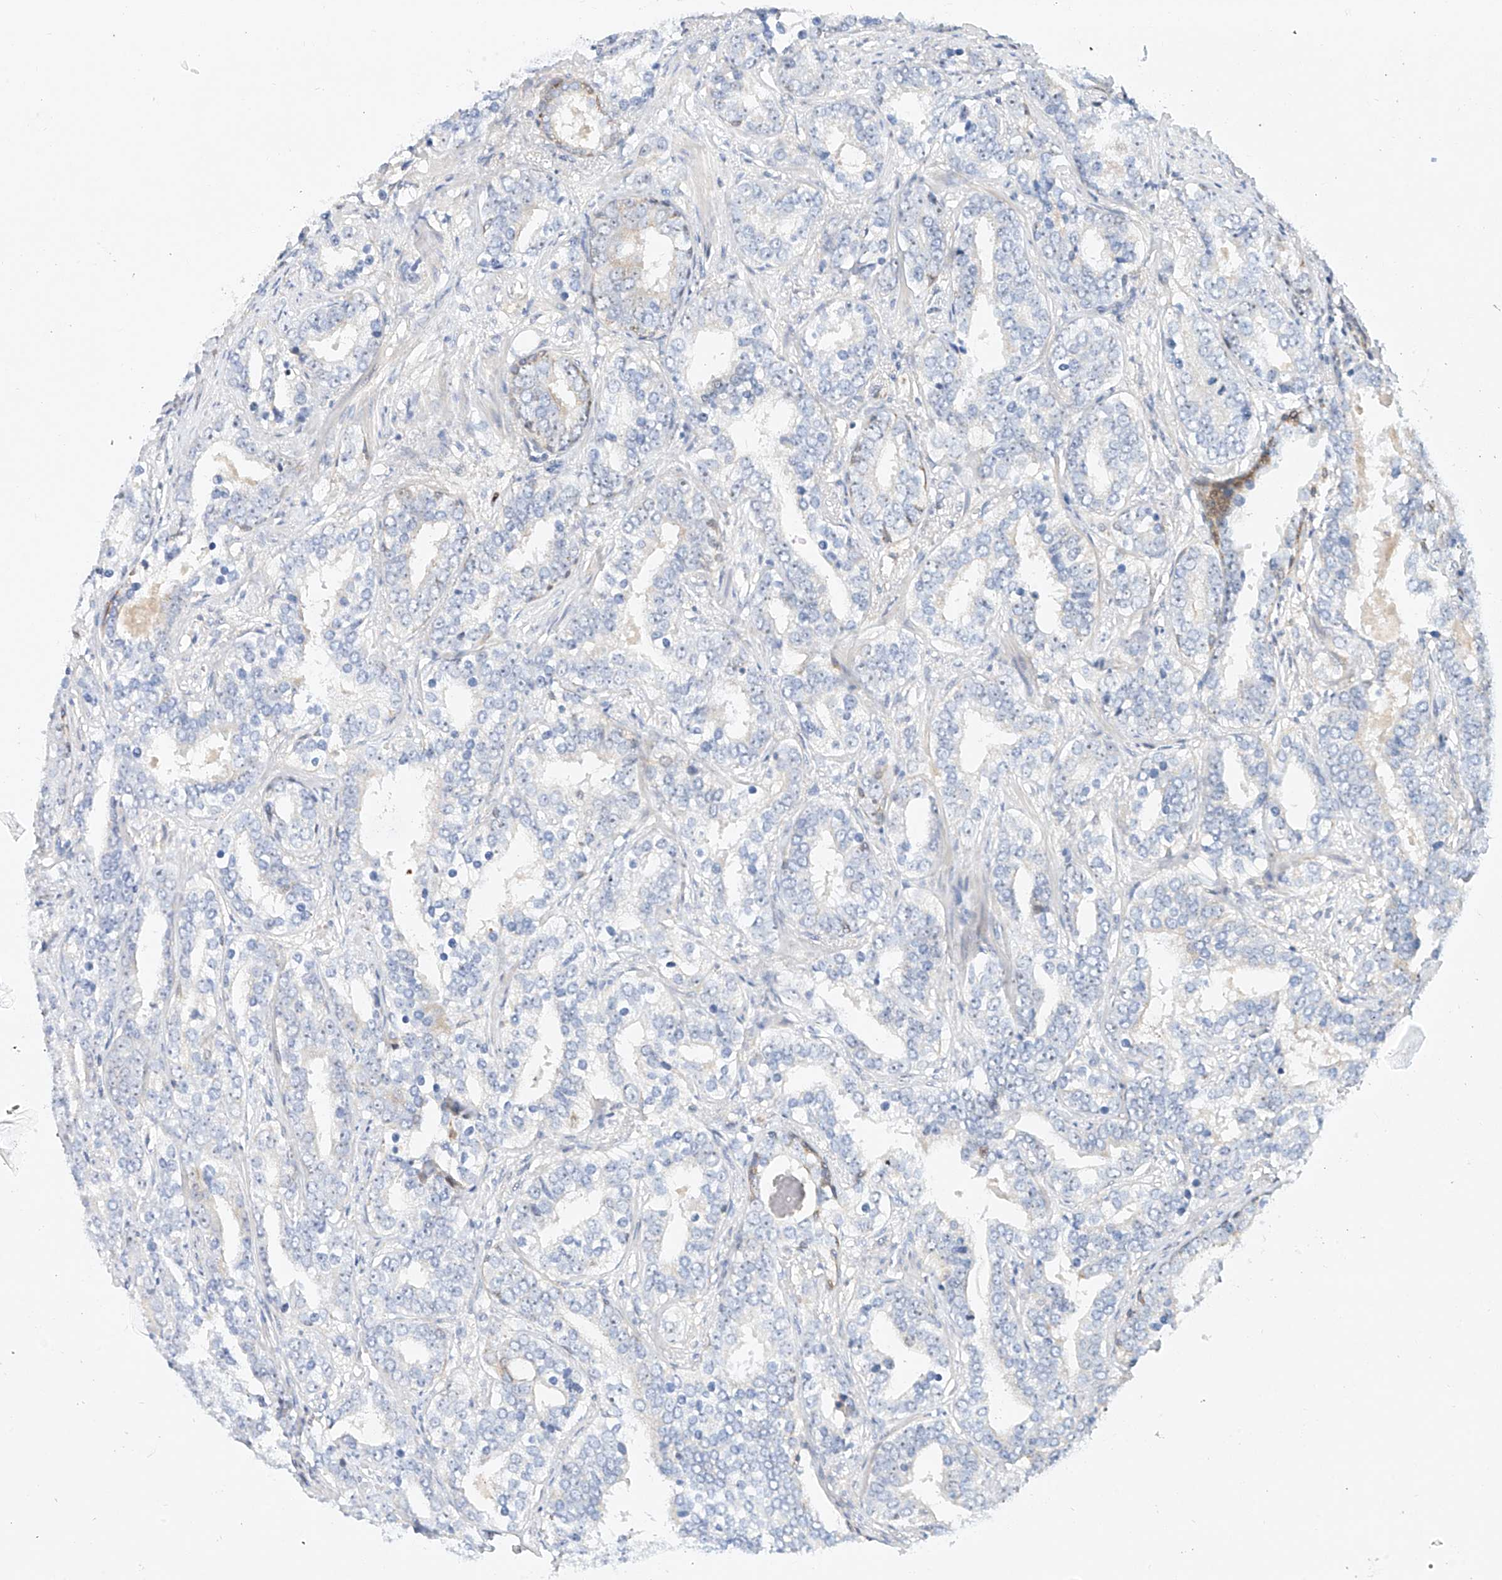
{"staining": {"intensity": "negative", "quantity": "none", "location": "none"}, "tissue": "prostate cancer", "cell_type": "Tumor cells", "image_type": "cancer", "snomed": [{"axis": "morphology", "description": "Adenocarcinoma, High grade"}, {"axis": "topography", "description": "Prostate"}], "caption": "IHC histopathology image of adenocarcinoma (high-grade) (prostate) stained for a protein (brown), which displays no positivity in tumor cells. The staining was performed using DAB (3,3'-diaminobenzidine) to visualize the protein expression in brown, while the nuclei were stained in blue with hematoxylin (Magnification: 20x).", "gene": "SNU13", "patient": {"sex": "male", "age": 62}}